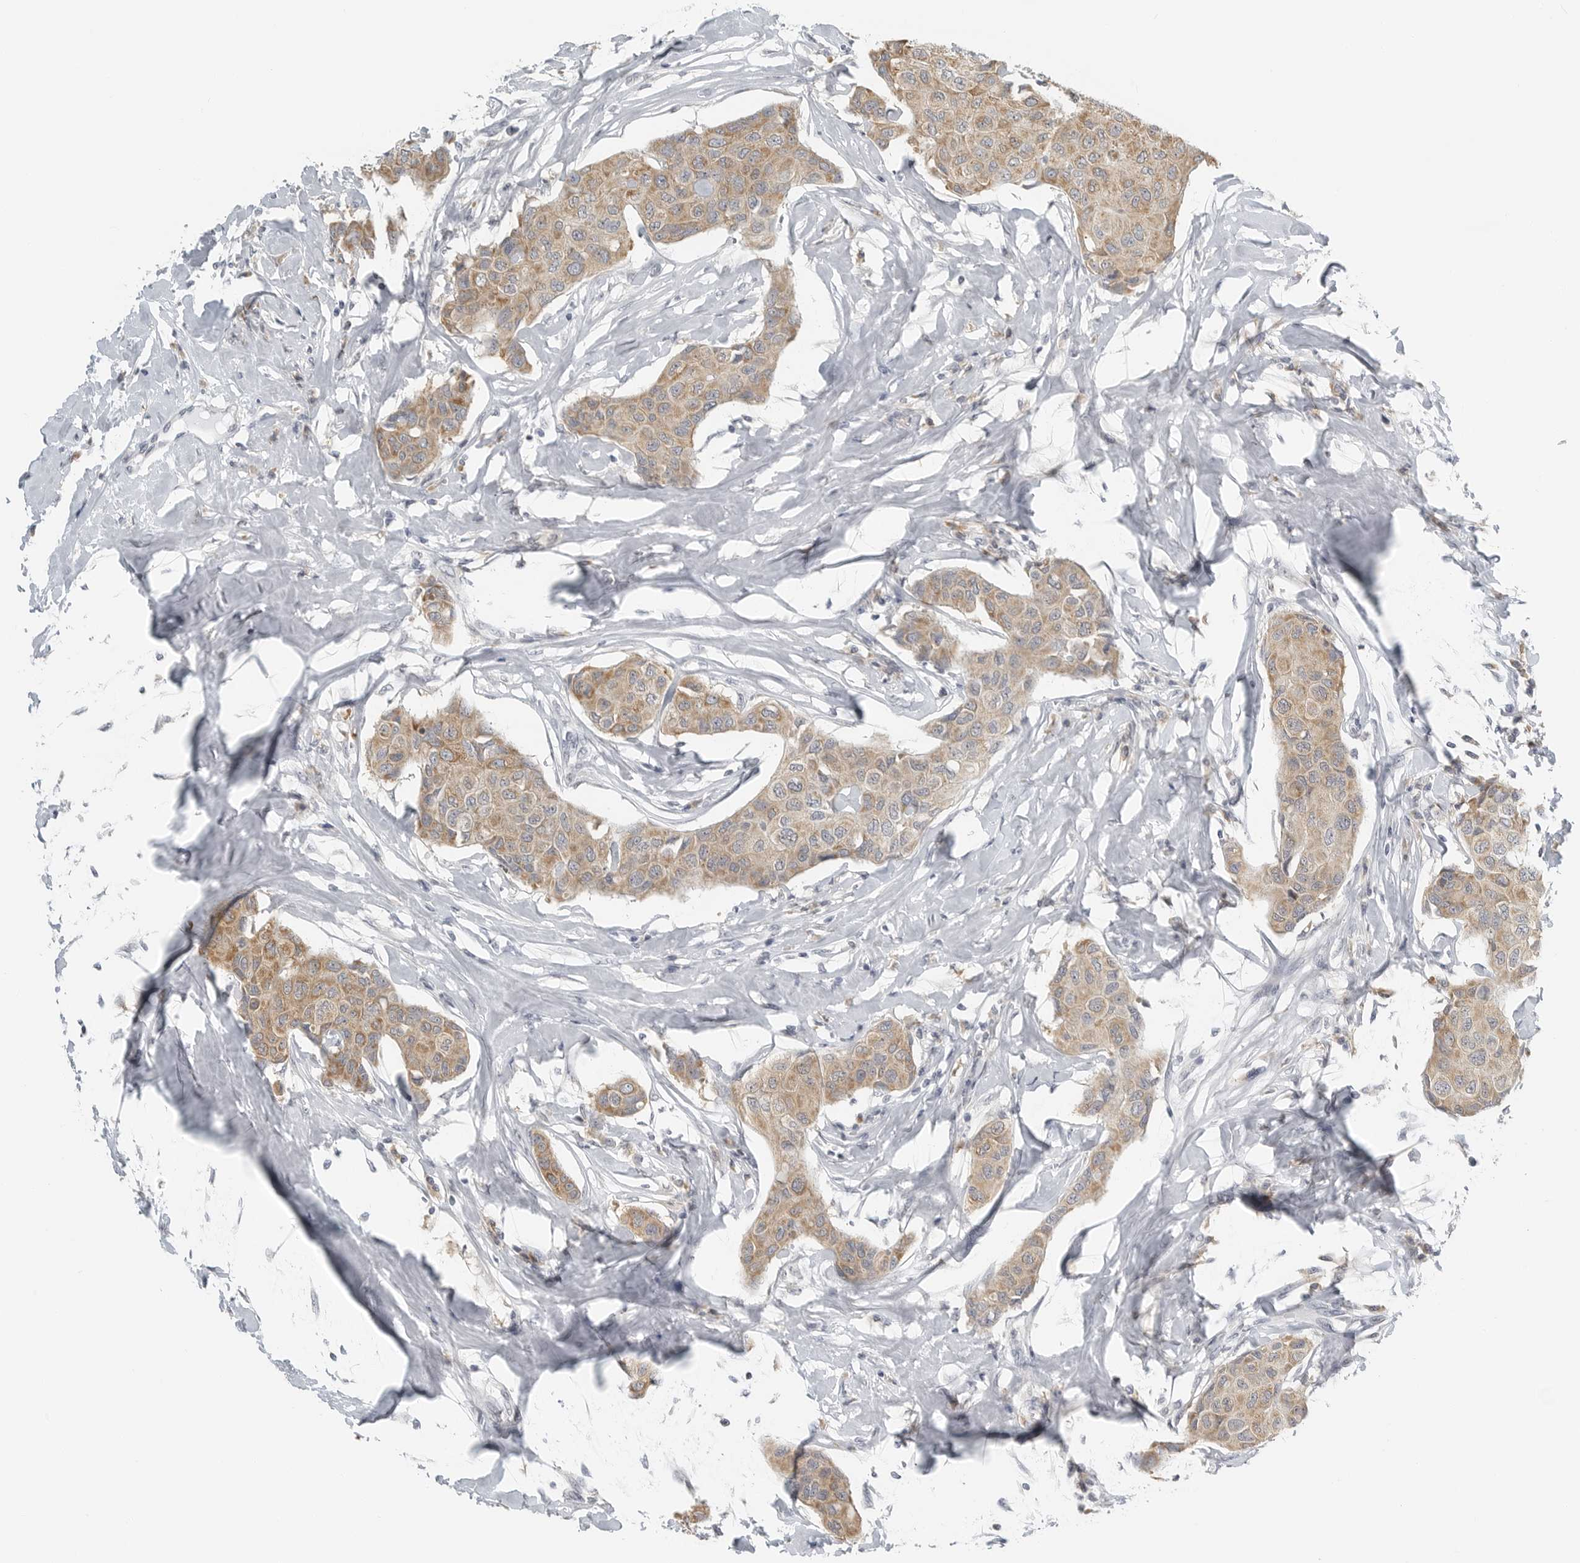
{"staining": {"intensity": "moderate", "quantity": ">75%", "location": "cytoplasmic/membranous"}, "tissue": "breast cancer", "cell_type": "Tumor cells", "image_type": "cancer", "snomed": [{"axis": "morphology", "description": "Duct carcinoma"}, {"axis": "topography", "description": "Breast"}], "caption": "Brown immunohistochemical staining in human breast cancer demonstrates moderate cytoplasmic/membranous staining in approximately >75% of tumor cells. Nuclei are stained in blue.", "gene": "IL12RB2", "patient": {"sex": "female", "age": 80}}